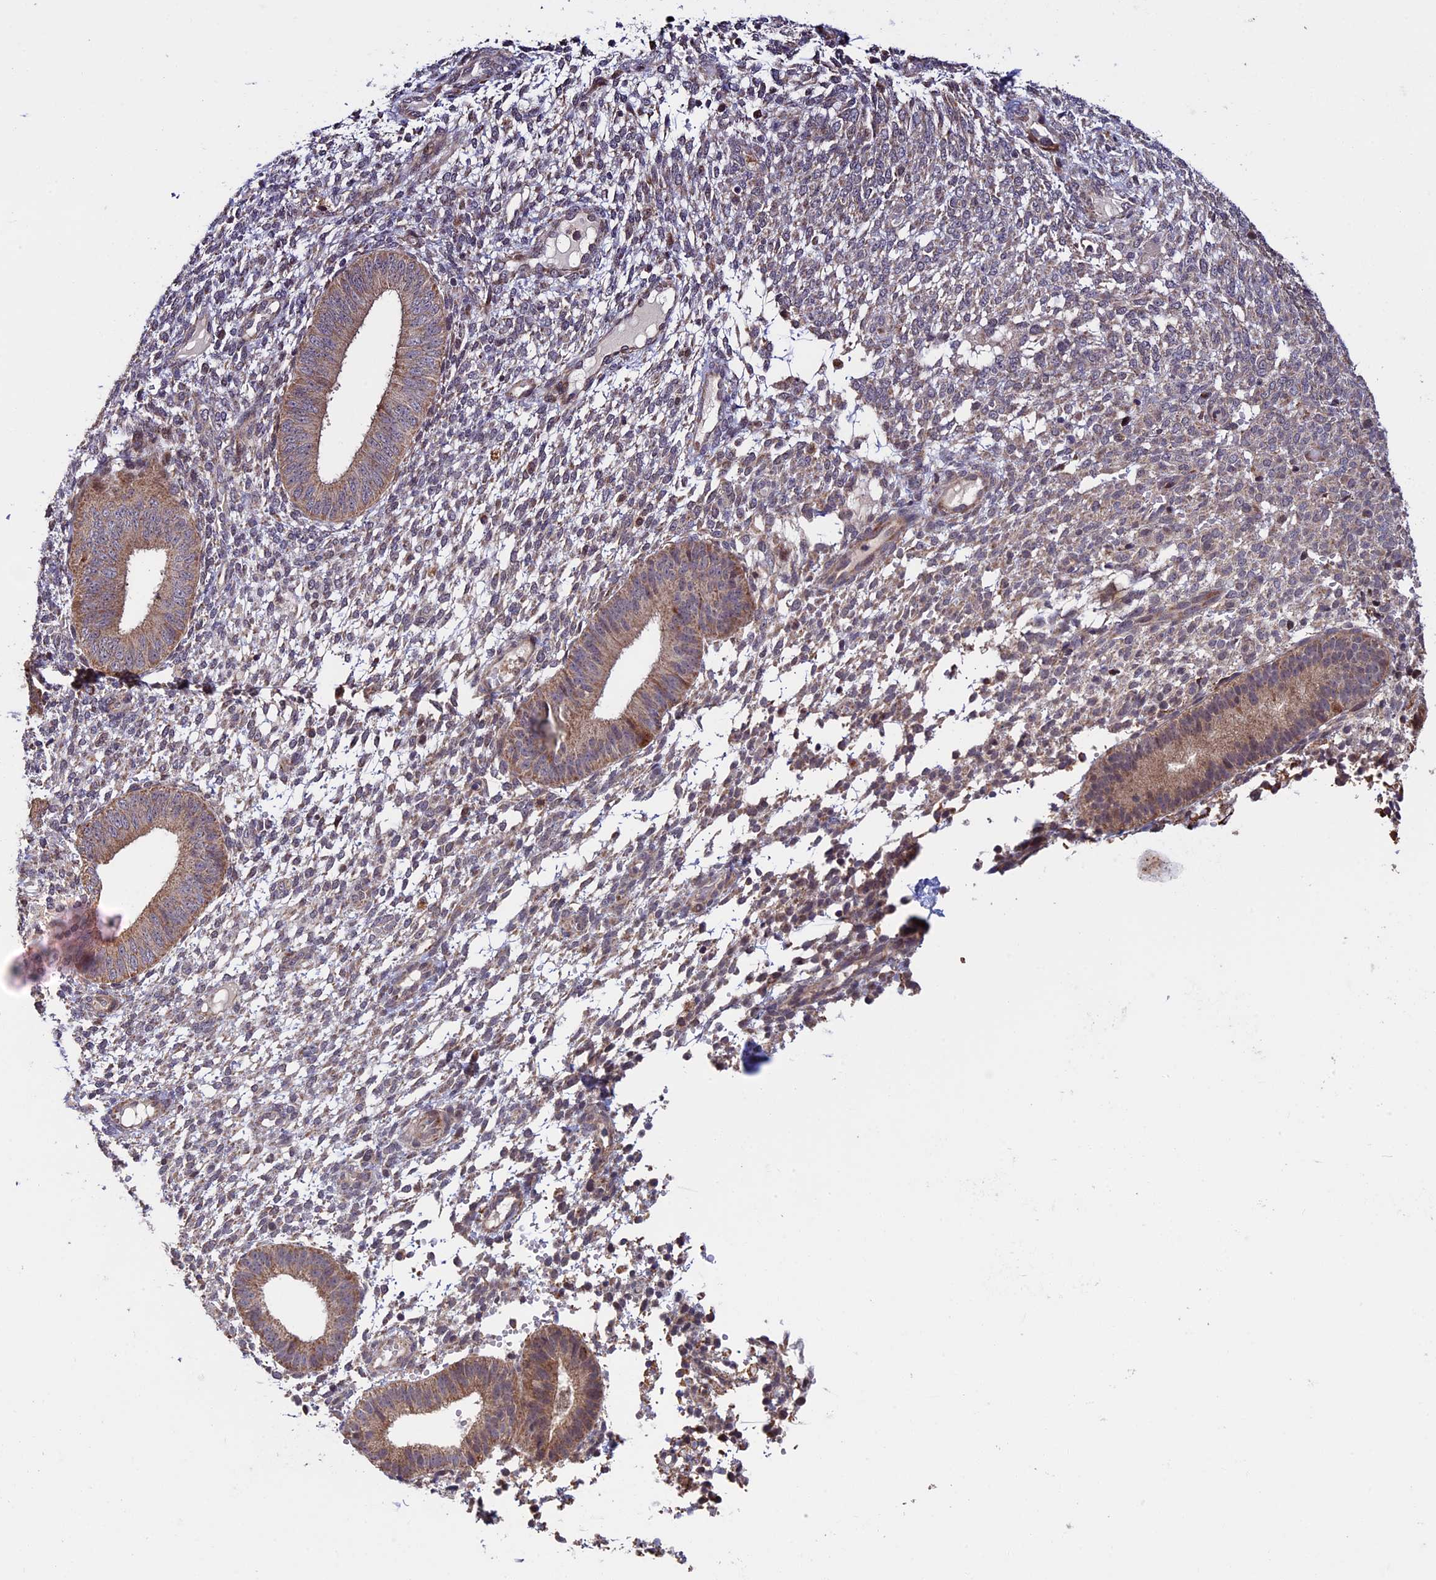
{"staining": {"intensity": "weak", "quantity": "25%-75%", "location": "cytoplasmic/membranous"}, "tissue": "endometrium", "cell_type": "Cells in endometrial stroma", "image_type": "normal", "snomed": [{"axis": "morphology", "description": "Normal tissue, NOS"}, {"axis": "topography", "description": "Endometrium"}], "caption": "High-magnification brightfield microscopy of unremarkable endometrium stained with DAB (brown) and counterstained with hematoxylin (blue). cells in endometrial stroma exhibit weak cytoplasmic/membranous staining is seen in approximately25%-75% of cells.", "gene": "RNF17", "patient": {"sex": "female", "age": 49}}